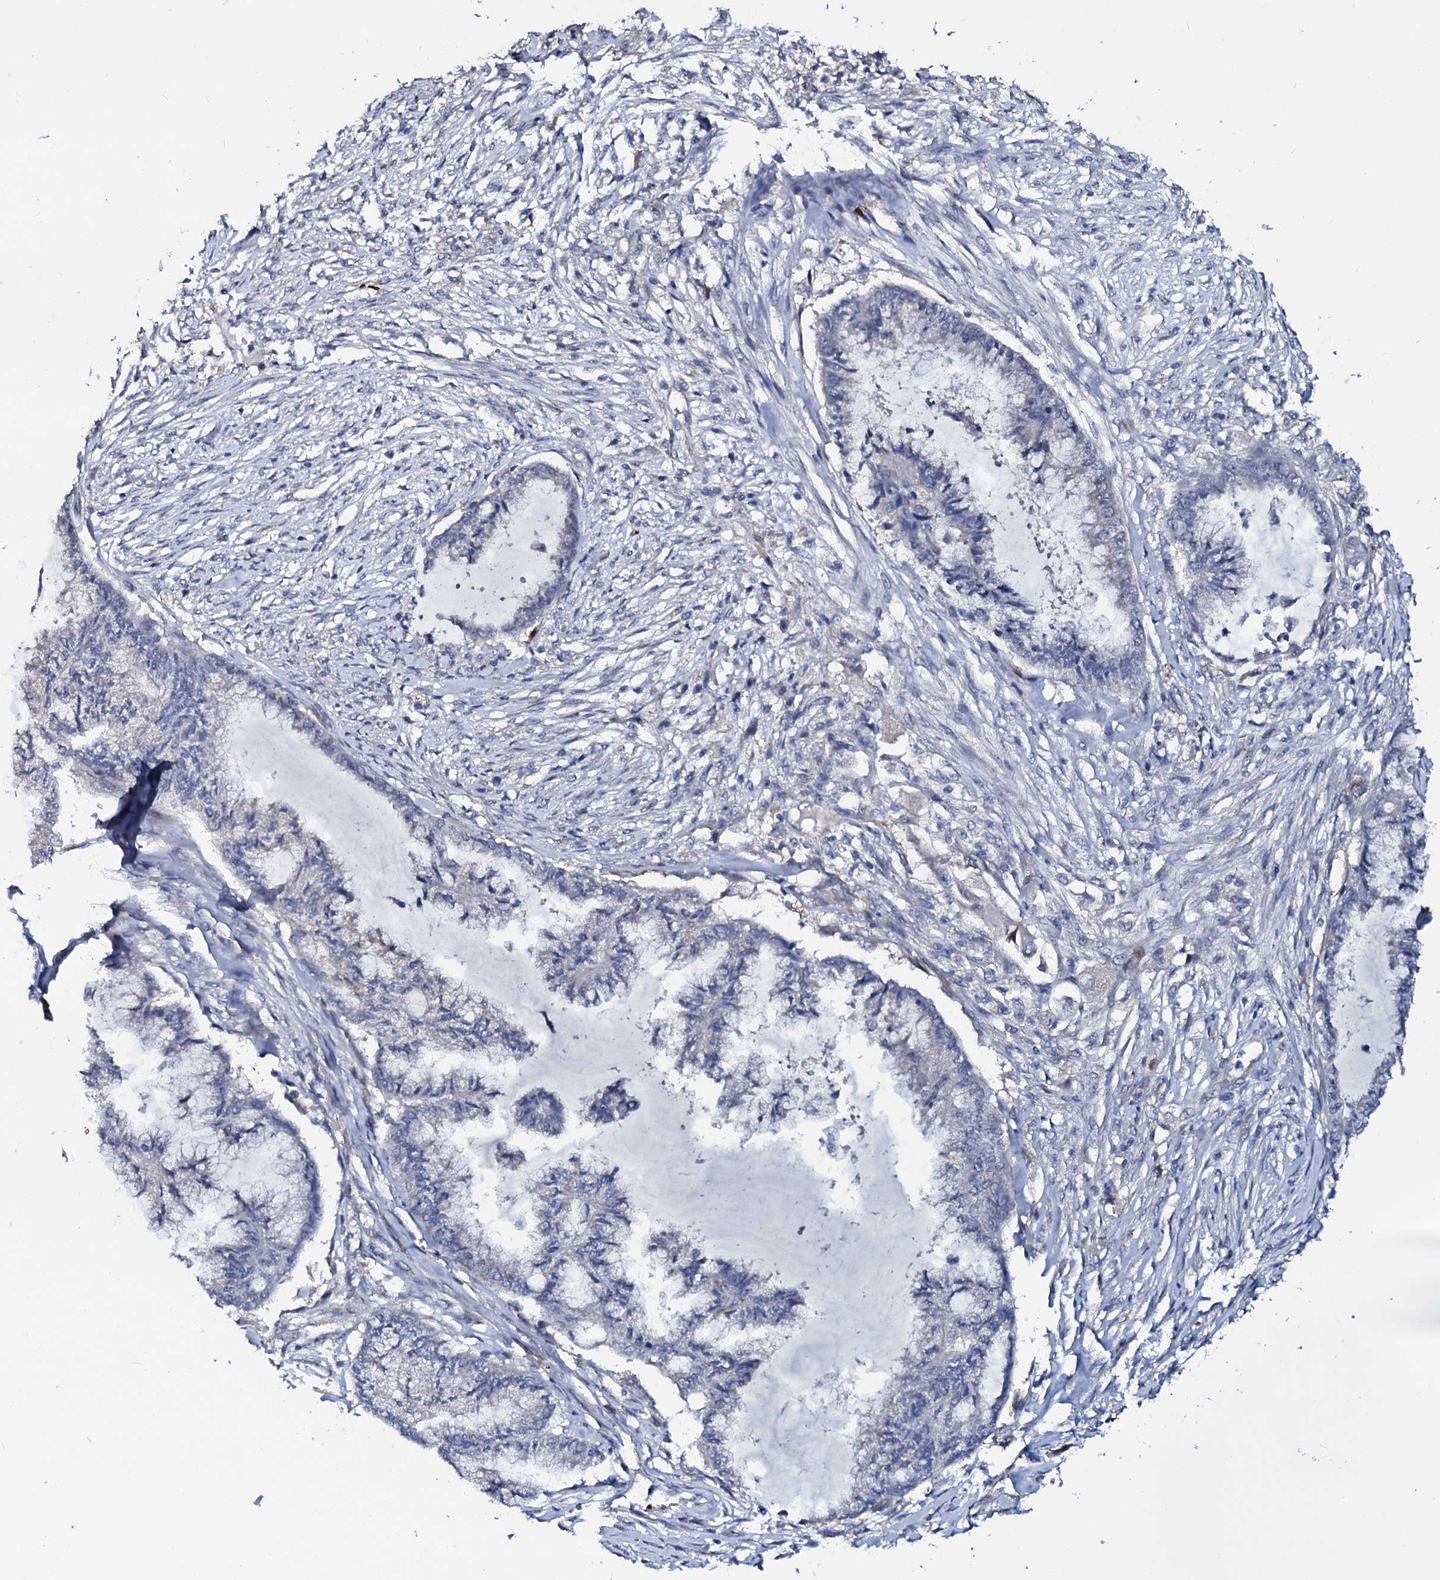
{"staining": {"intensity": "negative", "quantity": "none", "location": "none"}, "tissue": "endometrial cancer", "cell_type": "Tumor cells", "image_type": "cancer", "snomed": [{"axis": "morphology", "description": "Adenocarcinoma, NOS"}, {"axis": "topography", "description": "Endometrium"}], "caption": "Adenocarcinoma (endometrial) stained for a protein using immunohistochemistry displays no staining tumor cells.", "gene": "IL12B", "patient": {"sex": "female", "age": 86}}